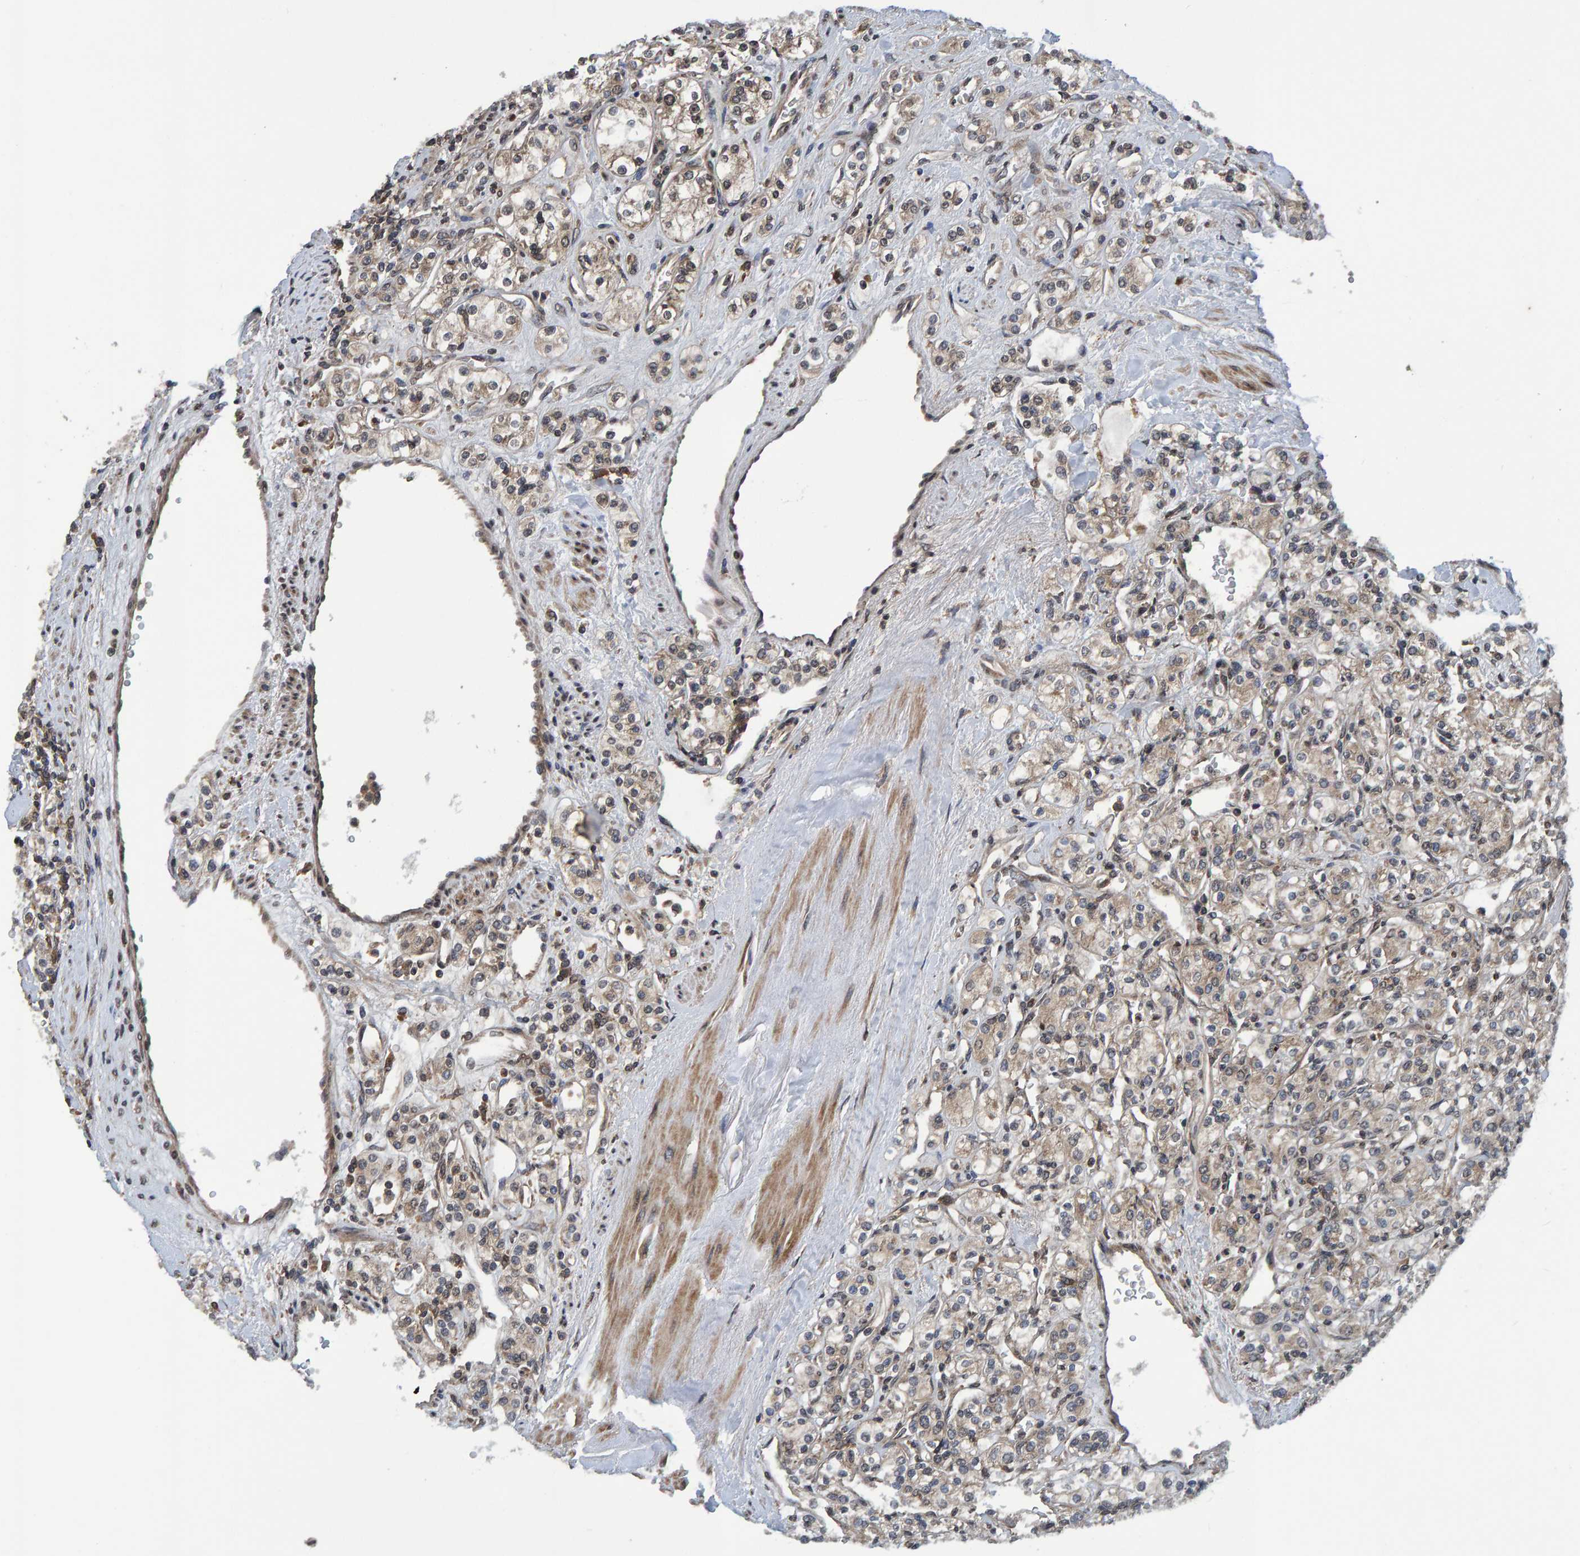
{"staining": {"intensity": "weak", "quantity": "25%-75%", "location": "cytoplasmic/membranous,nuclear"}, "tissue": "renal cancer", "cell_type": "Tumor cells", "image_type": "cancer", "snomed": [{"axis": "morphology", "description": "Adenocarcinoma, NOS"}, {"axis": "topography", "description": "Kidney"}], "caption": "Immunohistochemistry image of human renal adenocarcinoma stained for a protein (brown), which displays low levels of weak cytoplasmic/membranous and nuclear staining in approximately 25%-75% of tumor cells.", "gene": "GAB2", "patient": {"sex": "male", "age": 77}}